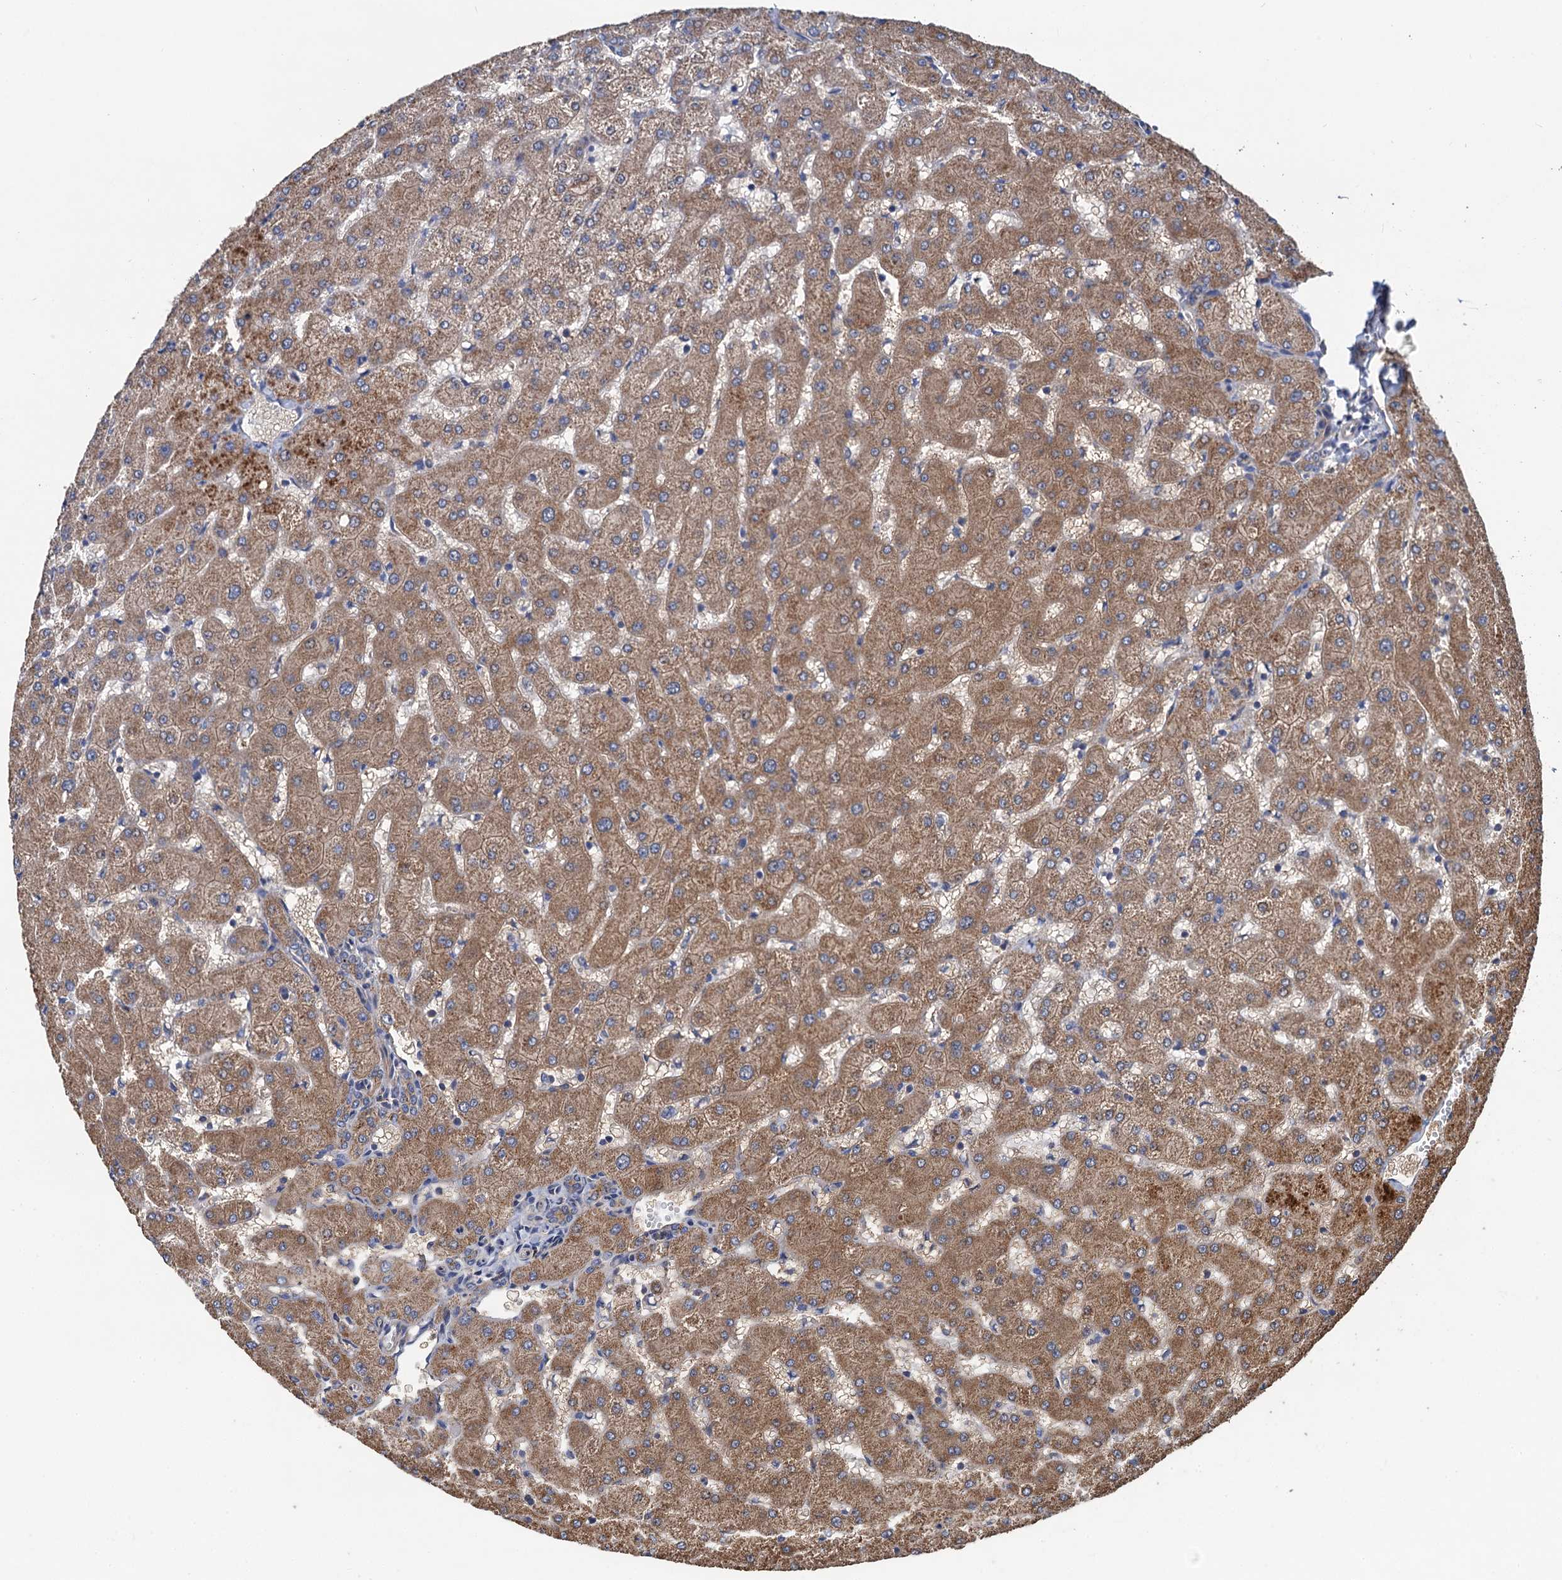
{"staining": {"intensity": "moderate", "quantity": ">75%", "location": "cytoplasmic/membranous"}, "tissue": "liver", "cell_type": "Cholangiocytes", "image_type": "normal", "snomed": [{"axis": "morphology", "description": "Normal tissue, NOS"}, {"axis": "topography", "description": "Liver"}], "caption": "The image displays staining of benign liver, revealing moderate cytoplasmic/membranous protein expression (brown color) within cholangiocytes.", "gene": "DGLUCY", "patient": {"sex": "female", "age": 63}}